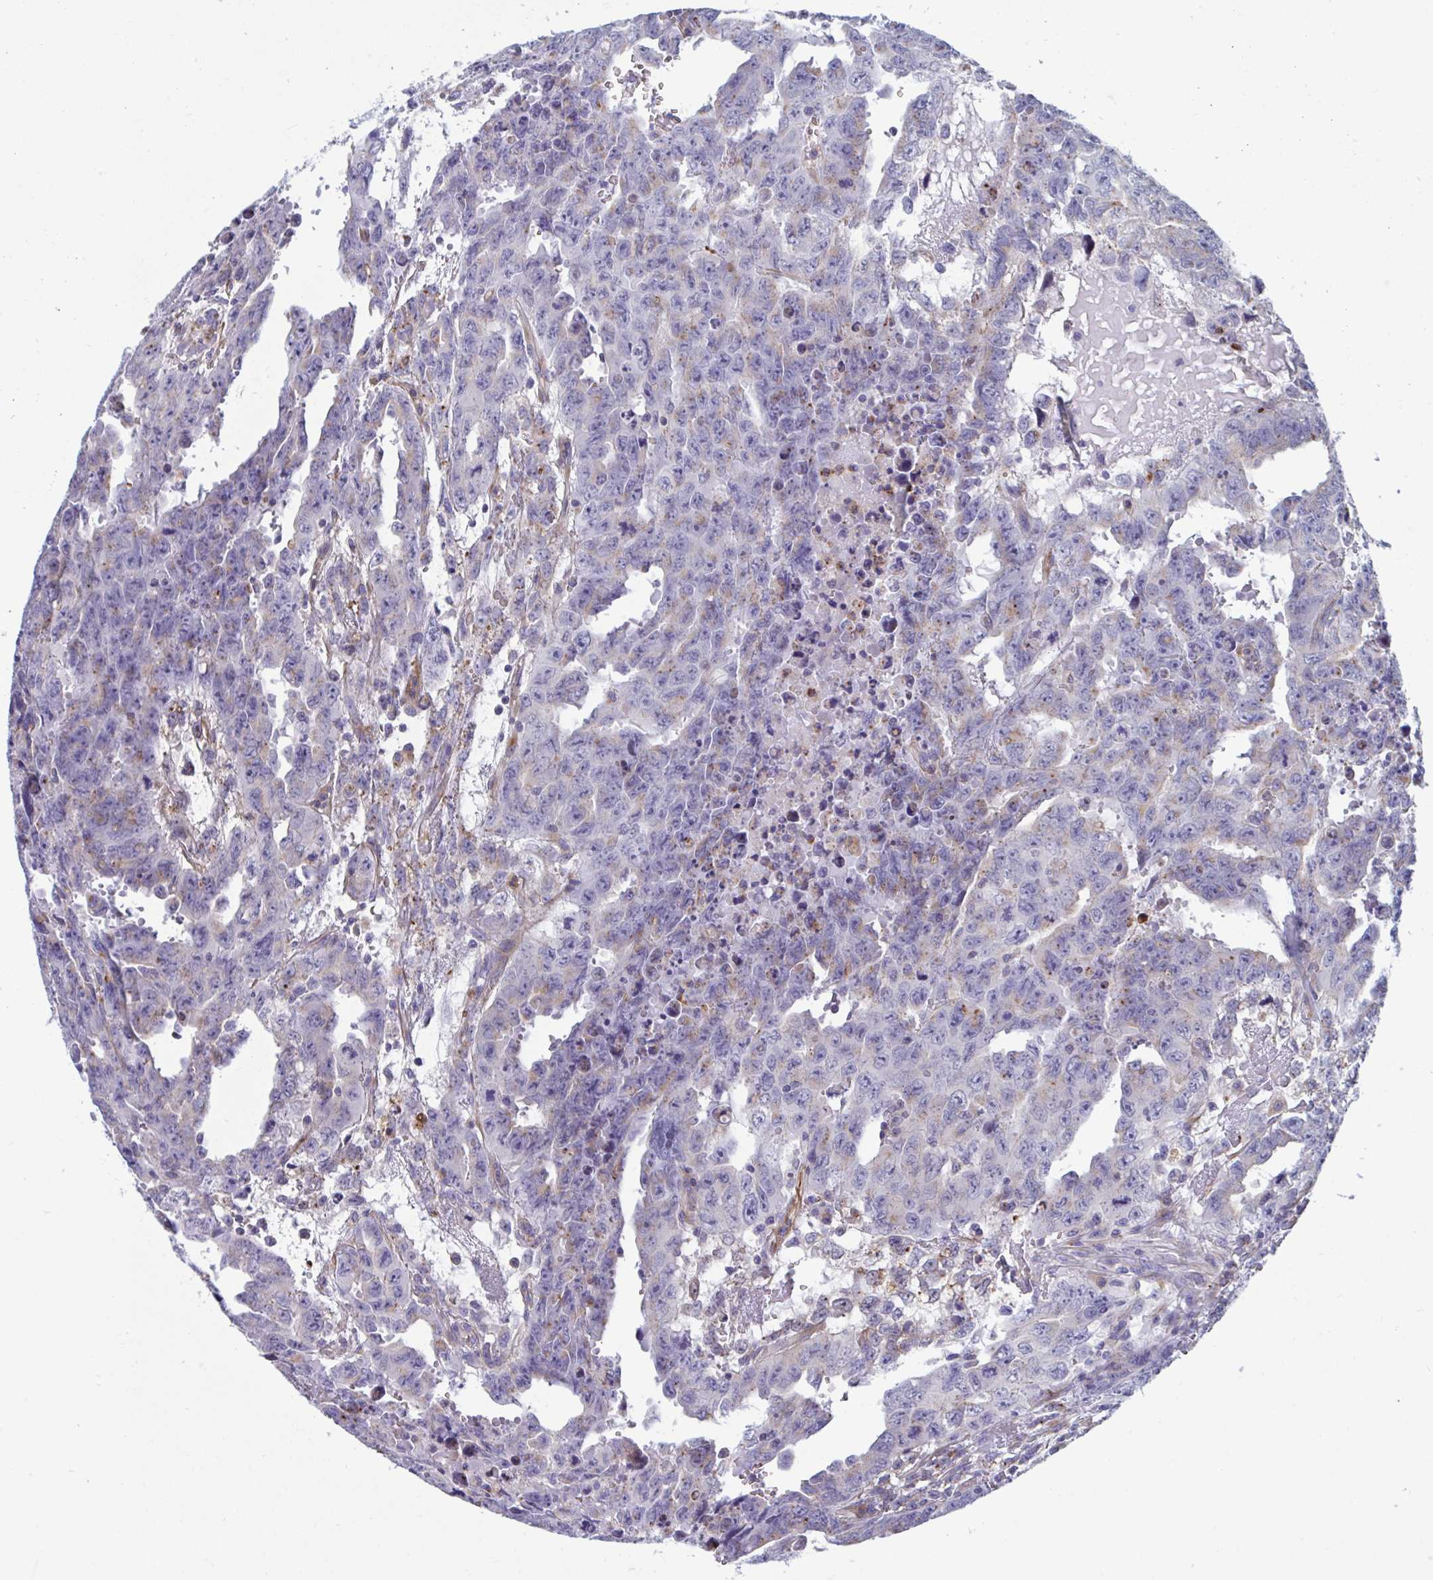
{"staining": {"intensity": "weak", "quantity": "<25%", "location": "cytoplasmic/membranous"}, "tissue": "testis cancer", "cell_type": "Tumor cells", "image_type": "cancer", "snomed": [{"axis": "morphology", "description": "Carcinoma, Embryonal, NOS"}, {"axis": "topography", "description": "Testis"}], "caption": "Embryonal carcinoma (testis) was stained to show a protein in brown. There is no significant staining in tumor cells.", "gene": "SLC9A6", "patient": {"sex": "male", "age": 24}}